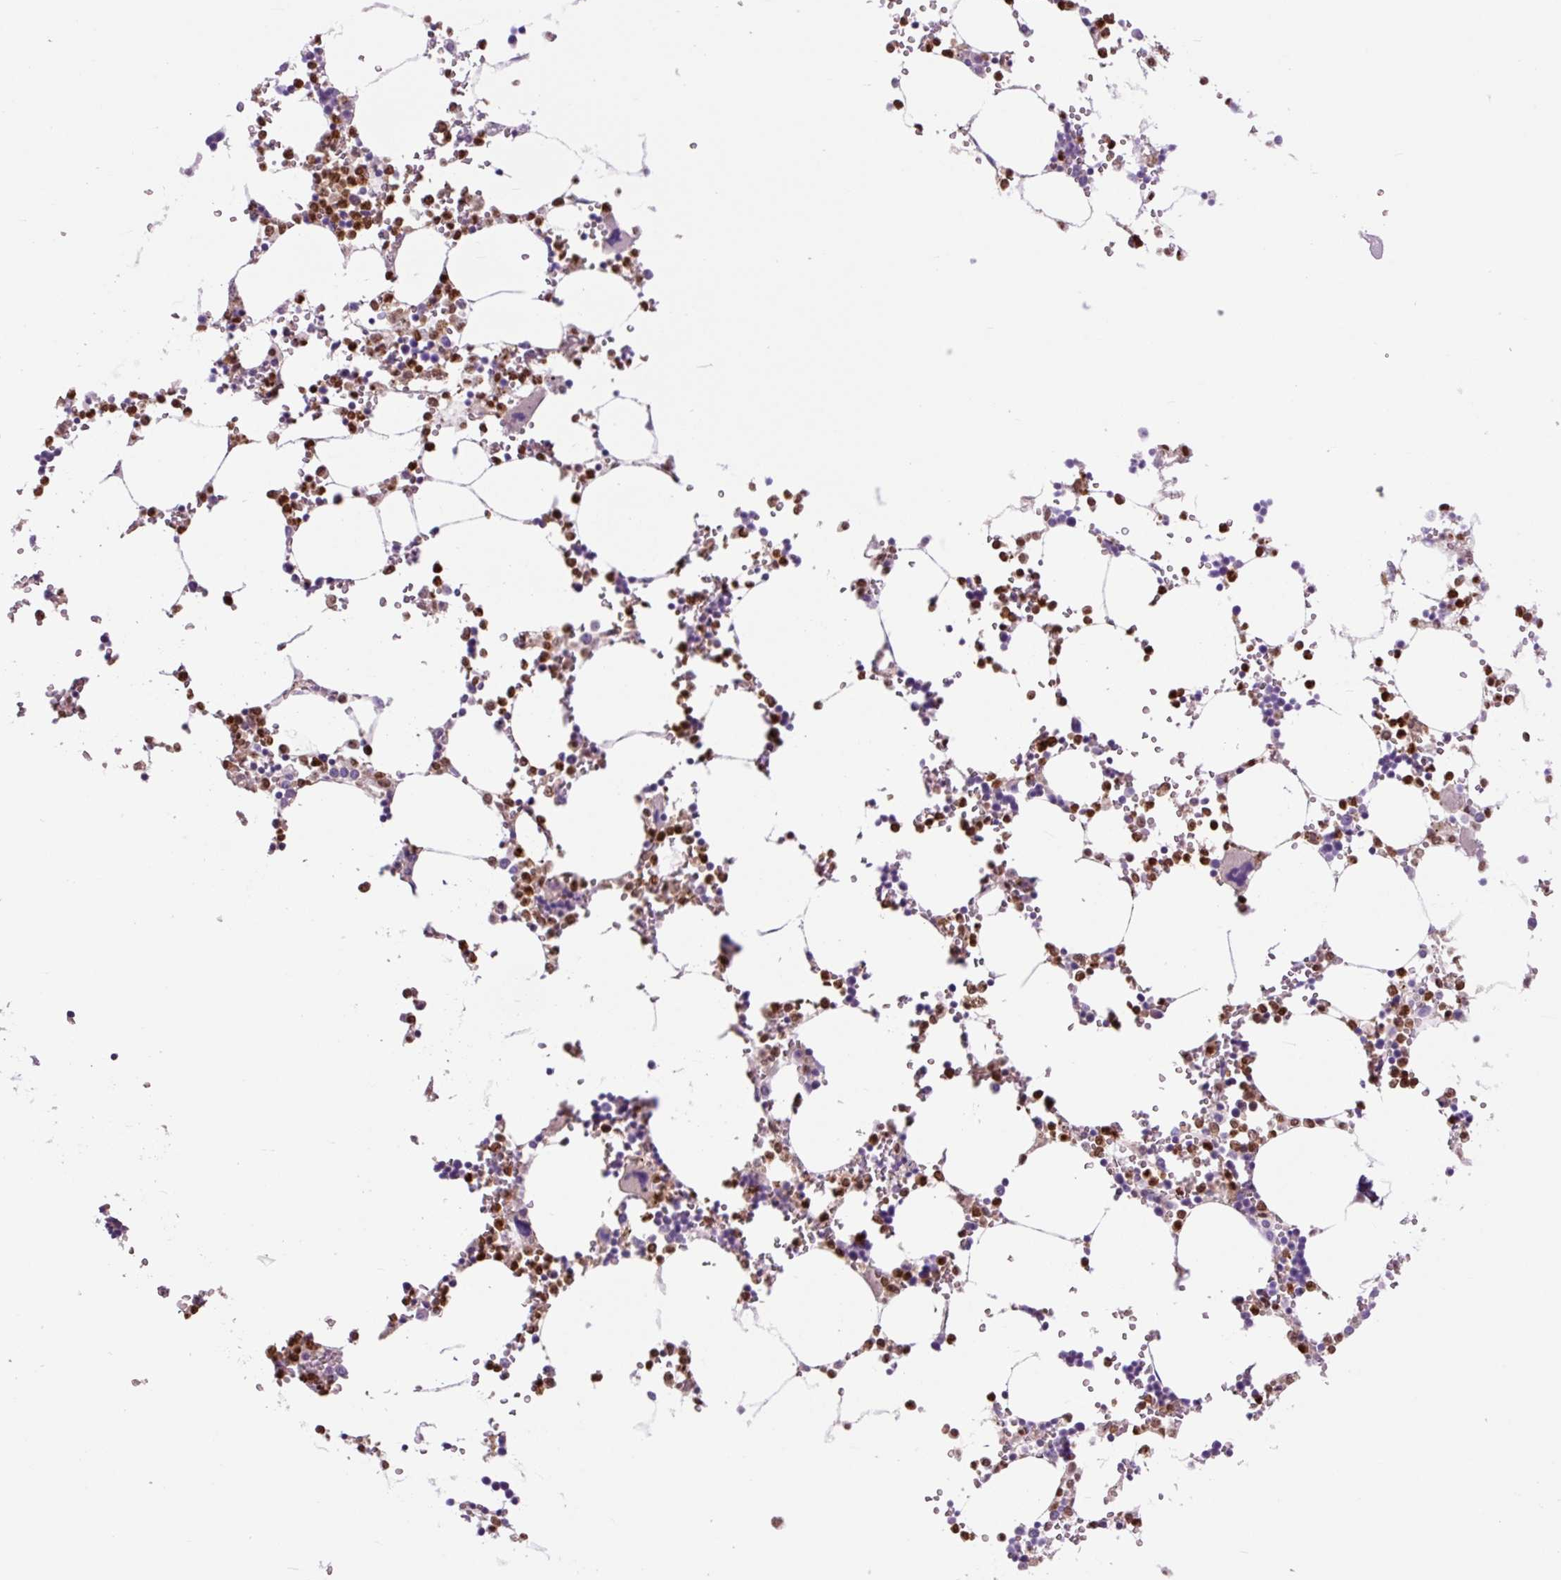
{"staining": {"intensity": "moderate", "quantity": "25%-75%", "location": "nuclear"}, "tissue": "bone marrow", "cell_type": "Hematopoietic cells", "image_type": "normal", "snomed": [{"axis": "morphology", "description": "Normal tissue, NOS"}, {"axis": "topography", "description": "Bone marrow"}], "caption": "Immunohistochemistry (IHC) (DAB (3,3'-diaminobenzidine)) staining of unremarkable bone marrow exhibits moderate nuclear protein positivity in approximately 25%-75% of hematopoietic cells. The protein of interest is shown in brown color, while the nuclei are stained blue.", "gene": "SPI1", "patient": {"sex": "male", "age": 64}}